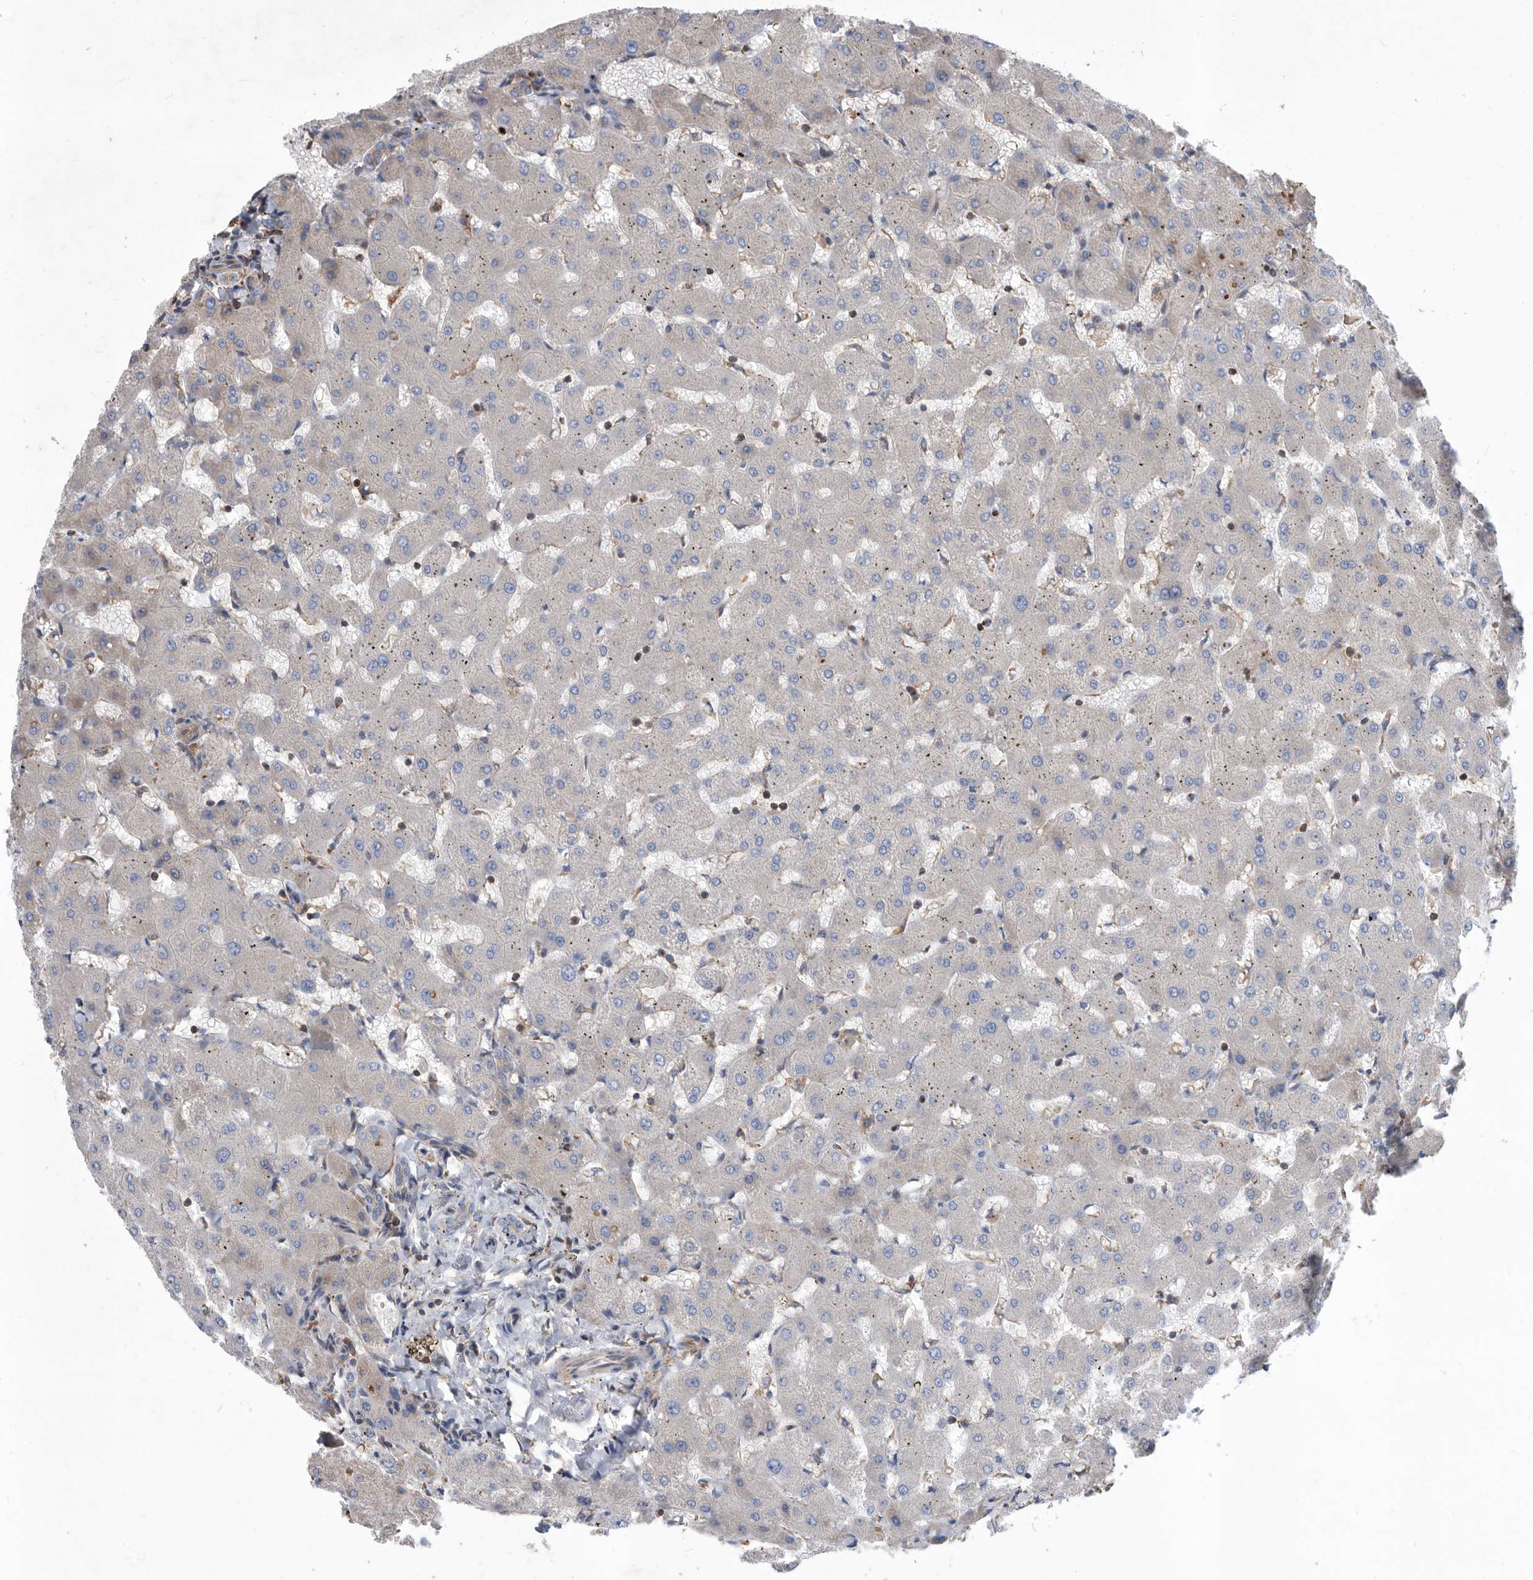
{"staining": {"intensity": "negative", "quantity": "none", "location": "none"}, "tissue": "liver", "cell_type": "Cholangiocytes", "image_type": "normal", "snomed": [{"axis": "morphology", "description": "Normal tissue, NOS"}, {"axis": "topography", "description": "Liver"}], "caption": "An immunohistochemistry (IHC) micrograph of unremarkable liver is shown. There is no staining in cholangiocytes of liver.", "gene": "ATP13A3", "patient": {"sex": "female", "age": 63}}